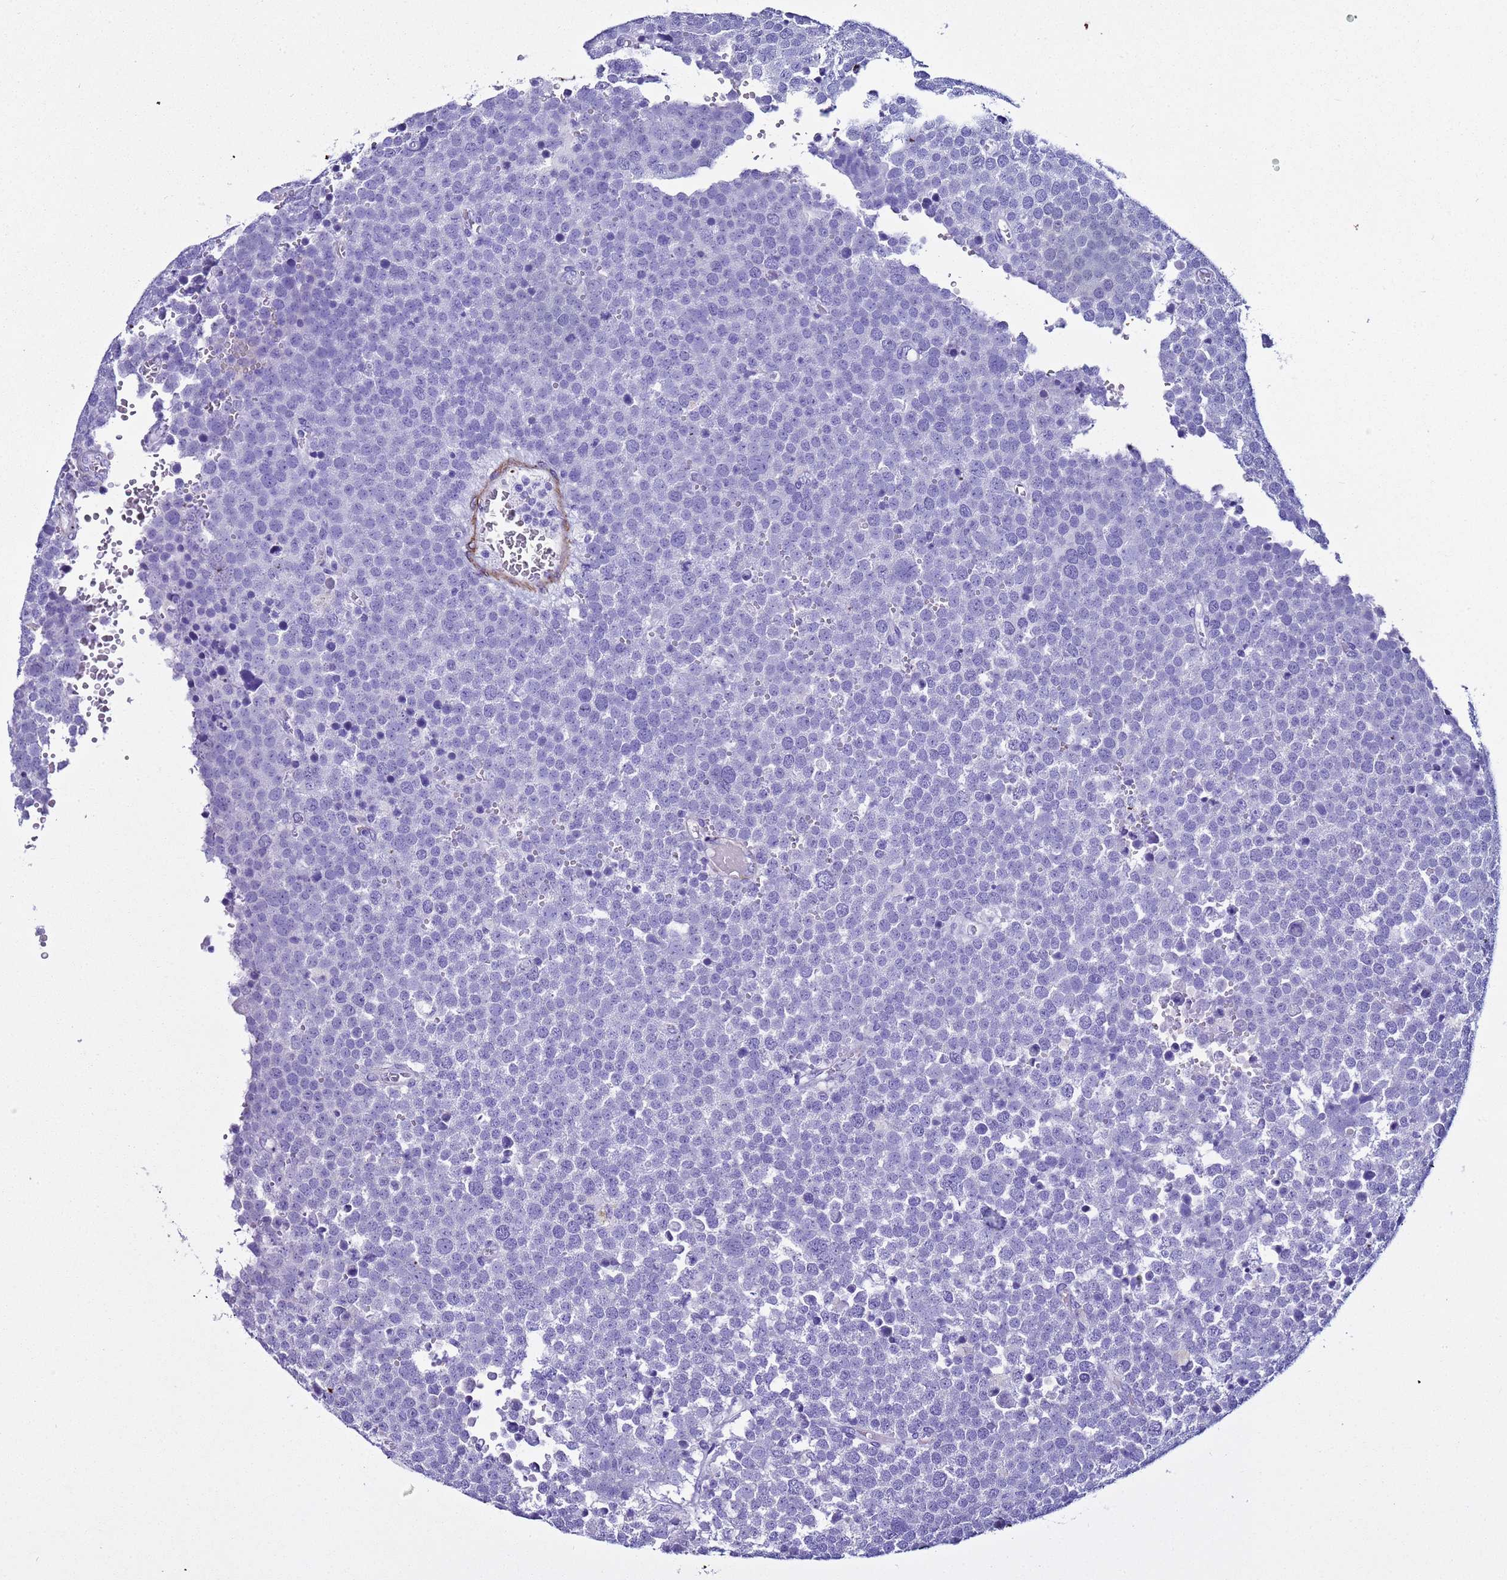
{"staining": {"intensity": "negative", "quantity": "none", "location": "none"}, "tissue": "testis cancer", "cell_type": "Tumor cells", "image_type": "cancer", "snomed": [{"axis": "morphology", "description": "Seminoma, NOS"}, {"axis": "topography", "description": "Testis"}], "caption": "Photomicrograph shows no significant protein expression in tumor cells of seminoma (testis).", "gene": "LCMT1", "patient": {"sex": "male", "age": 71}}